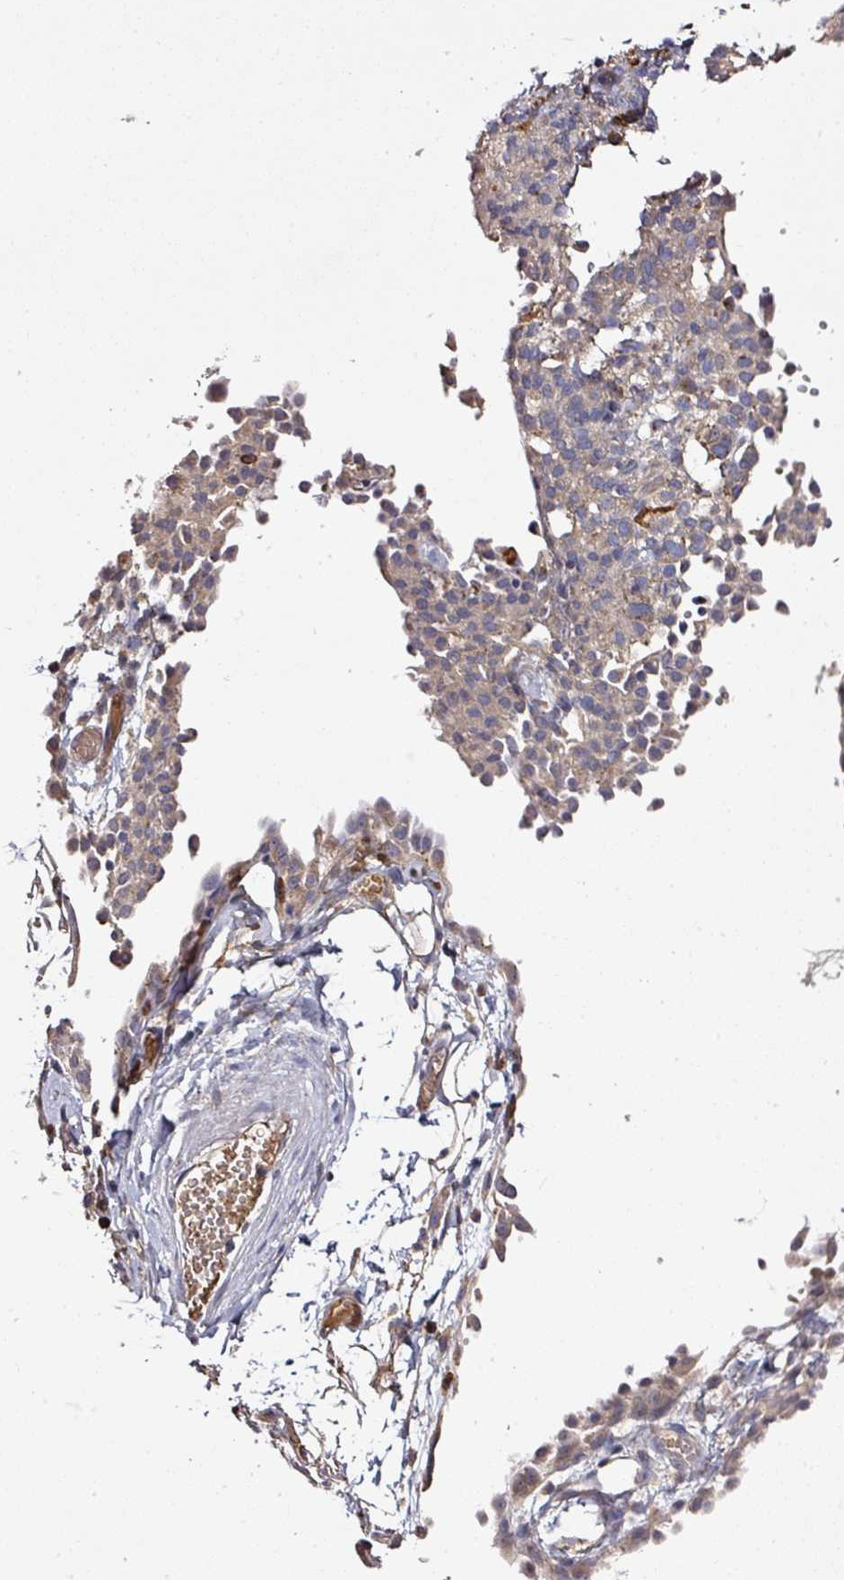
{"staining": {"intensity": "negative", "quantity": "none", "location": "none"}, "tissue": "ovarian cancer", "cell_type": "Tumor cells", "image_type": "cancer", "snomed": [{"axis": "morphology", "description": "Carcinoma, endometroid"}, {"axis": "topography", "description": "Ovary"}], "caption": "Immunohistochemical staining of endometroid carcinoma (ovarian) displays no significant expression in tumor cells. The staining is performed using DAB (3,3'-diaminobenzidine) brown chromogen with nuclei counter-stained in using hematoxylin.", "gene": "CAB39L", "patient": {"sex": "female", "age": 42}}